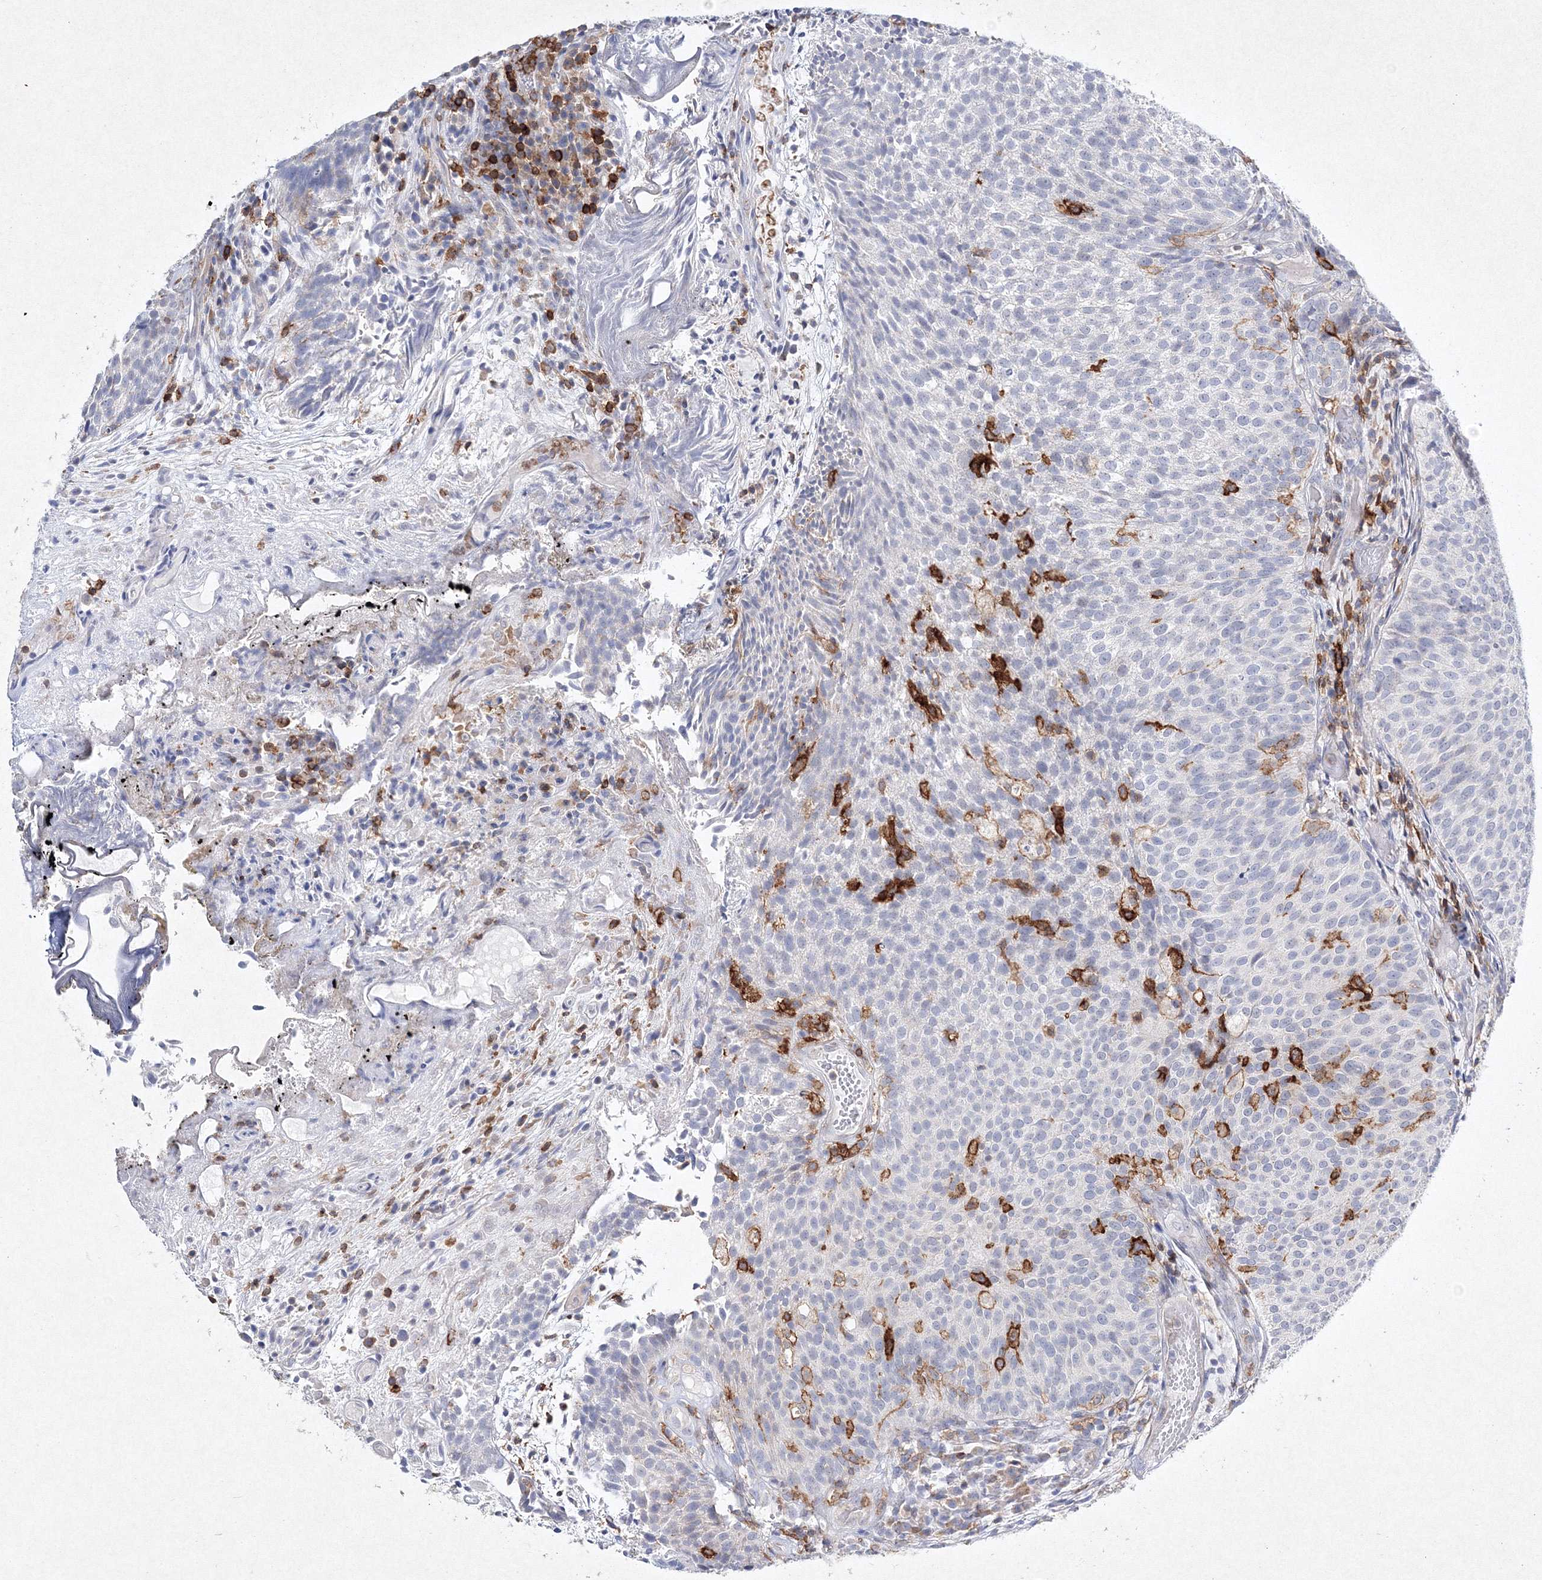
{"staining": {"intensity": "negative", "quantity": "none", "location": "none"}, "tissue": "urothelial cancer", "cell_type": "Tumor cells", "image_type": "cancer", "snomed": [{"axis": "morphology", "description": "Urothelial carcinoma, Low grade"}, {"axis": "topography", "description": "Urinary bladder"}], "caption": "A photomicrograph of urothelial cancer stained for a protein displays no brown staining in tumor cells.", "gene": "HCST", "patient": {"sex": "male", "age": 86}}